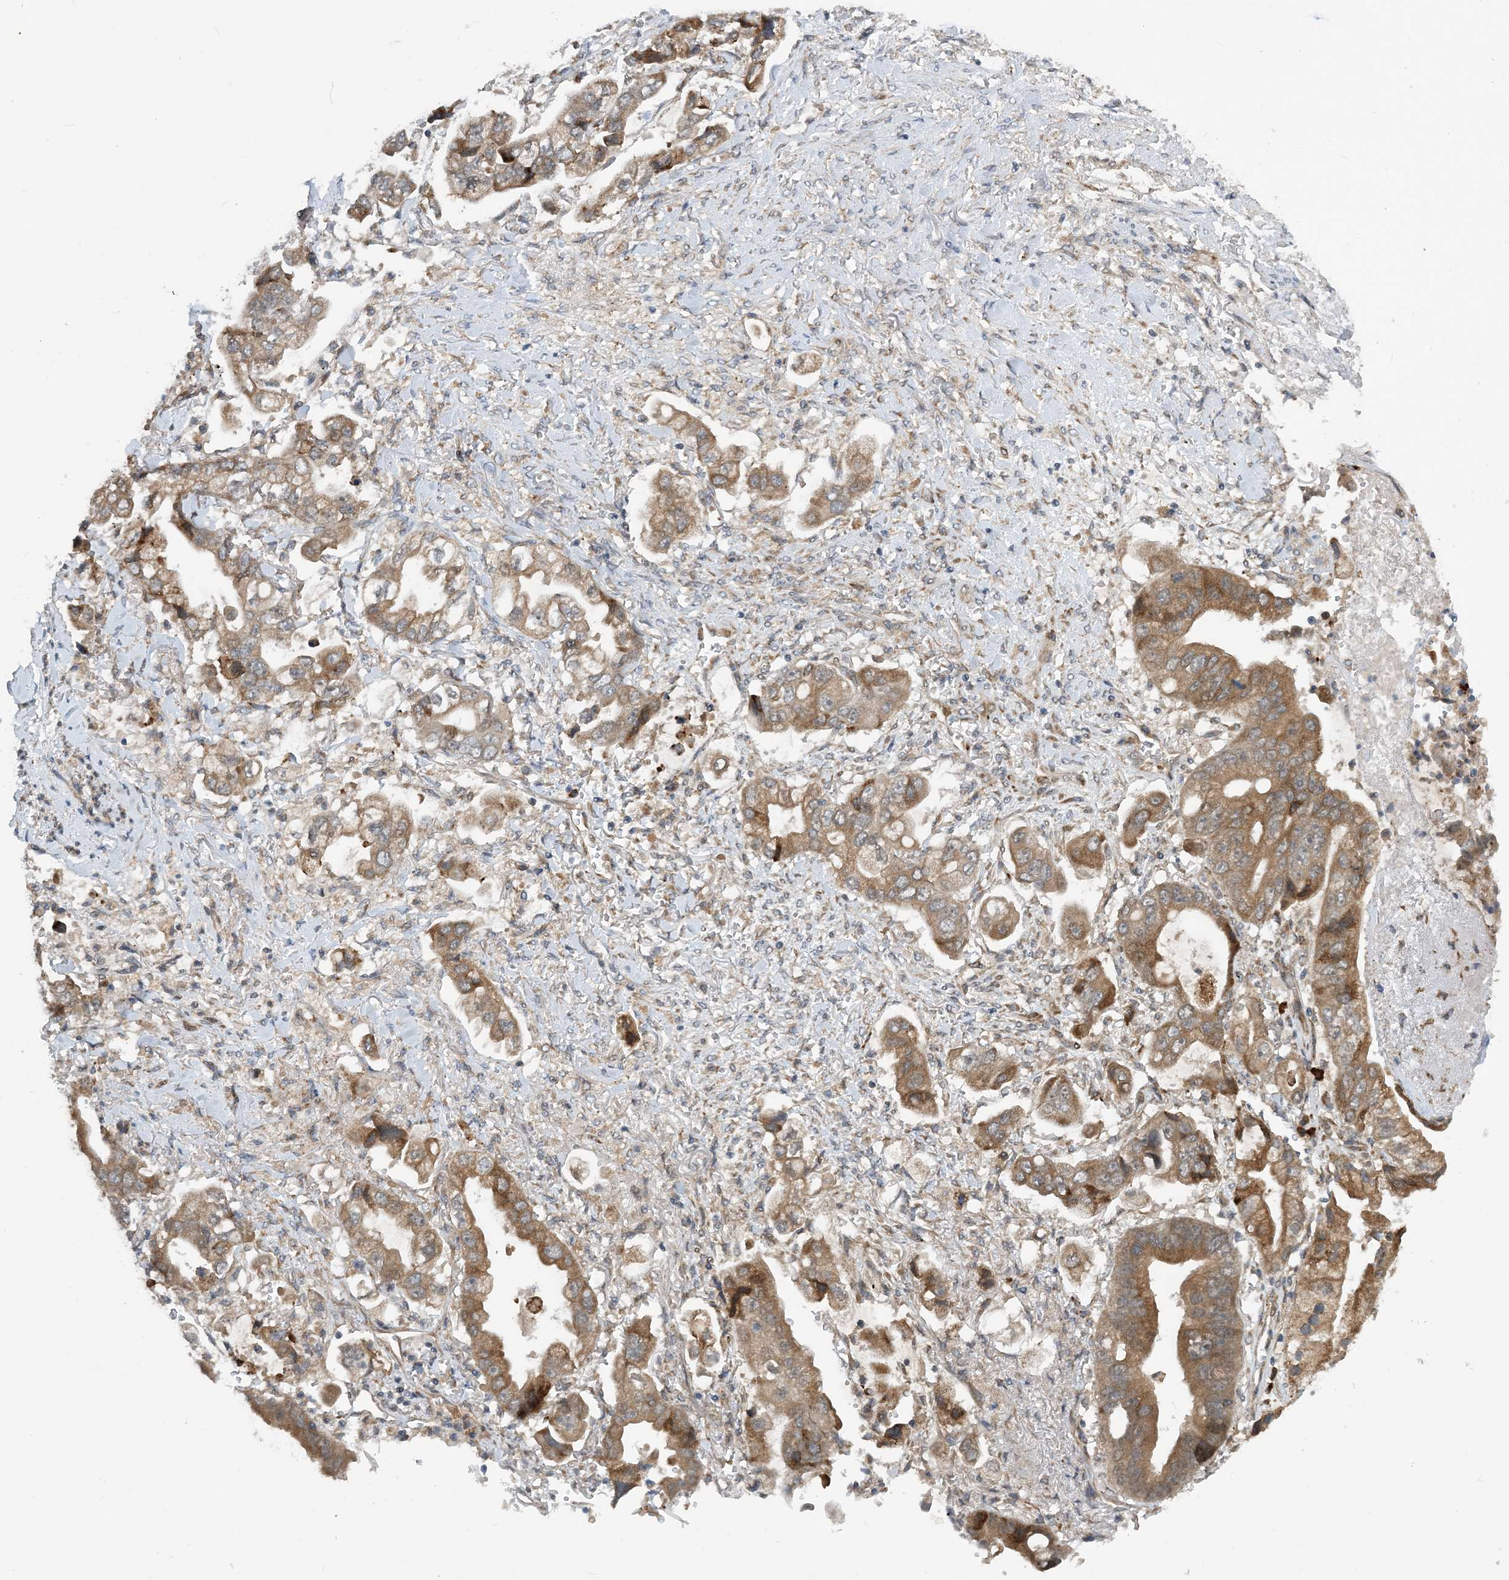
{"staining": {"intensity": "moderate", "quantity": ">75%", "location": "cytoplasmic/membranous"}, "tissue": "stomach cancer", "cell_type": "Tumor cells", "image_type": "cancer", "snomed": [{"axis": "morphology", "description": "Adenocarcinoma, NOS"}, {"axis": "topography", "description": "Stomach"}], "caption": "Moderate cytoplasmic/membranous positivity for a protein is present in about >75% of tumor cells of adenocarcinoma (stomach) using immunohistochemistry.", "gene": "PHOSPHO2", "patient": {"sex": "male", "age": 62}}